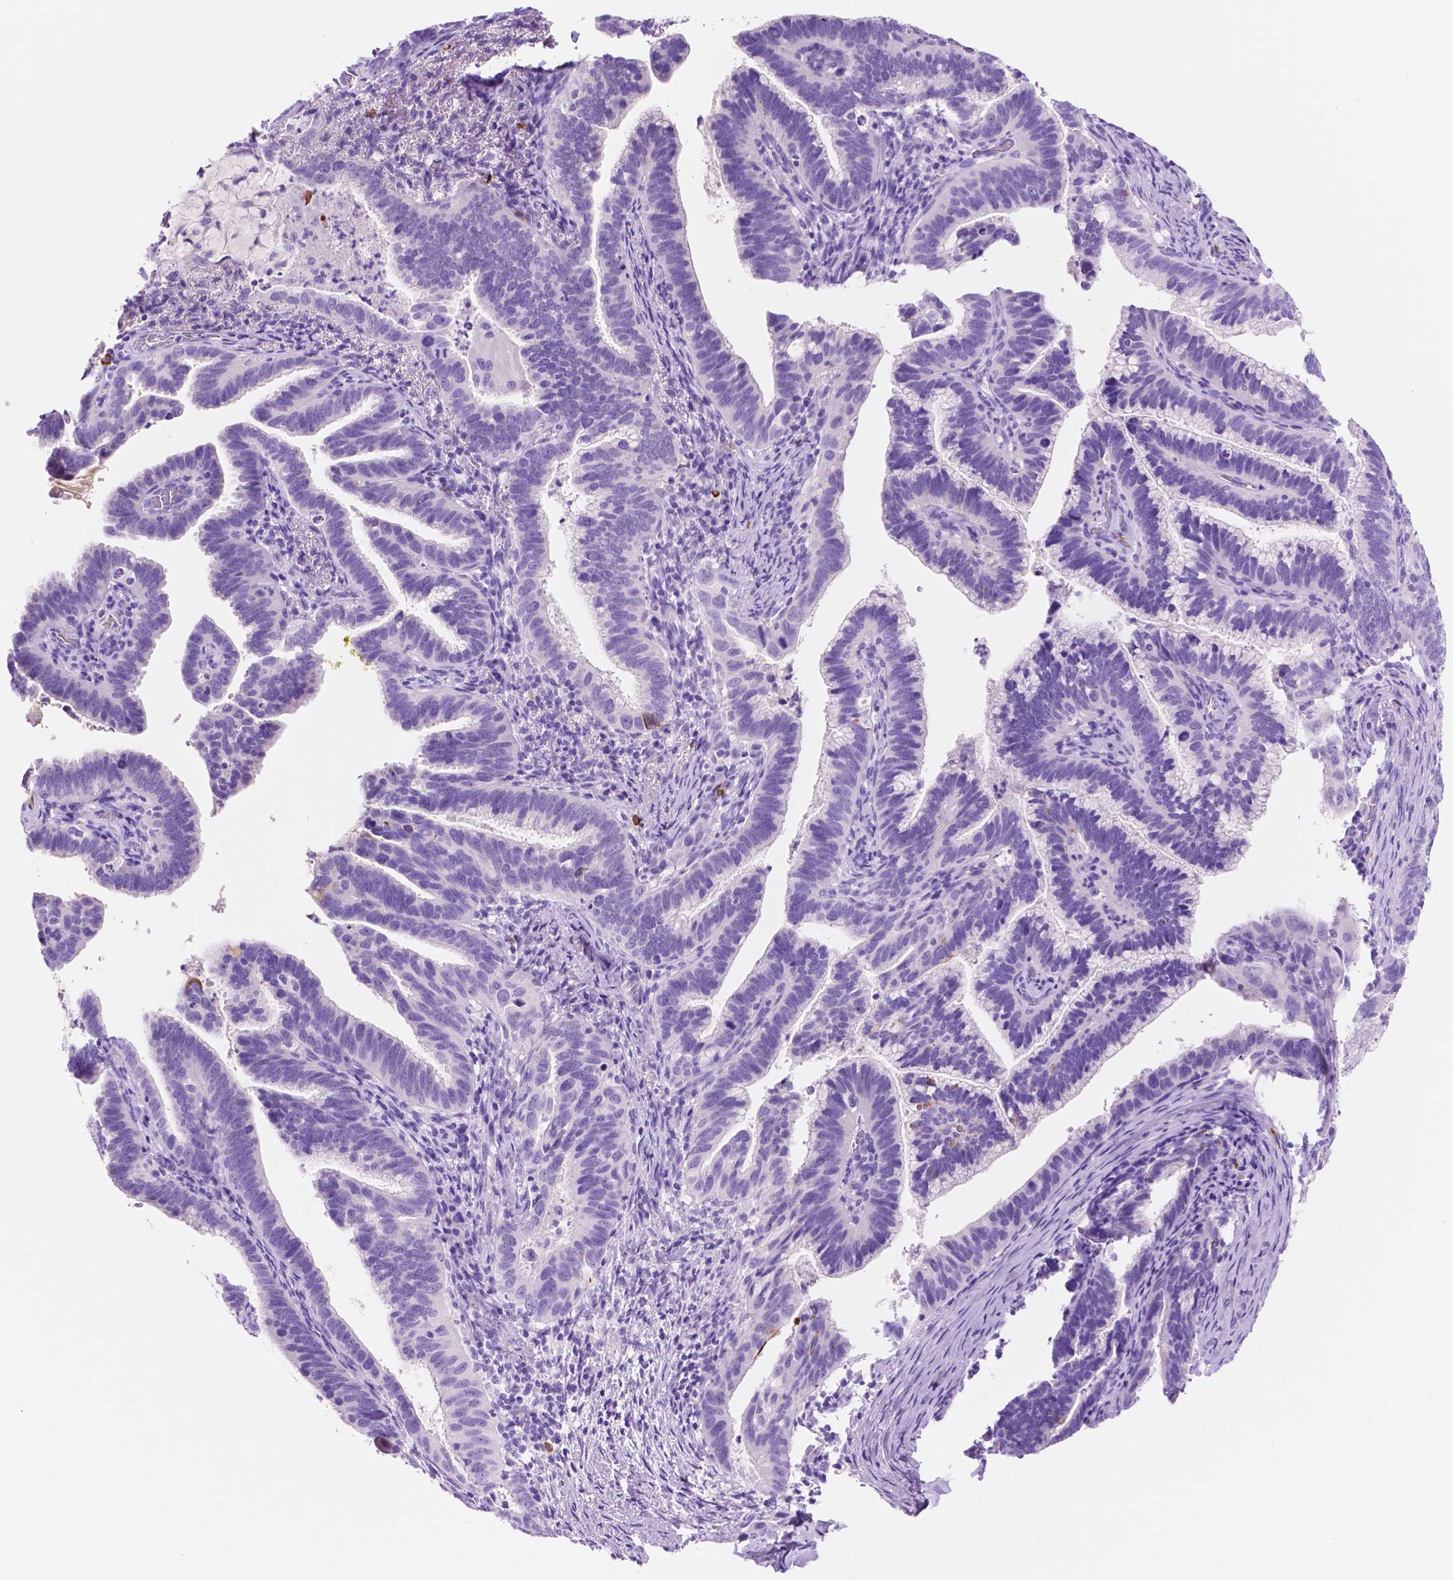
{"staining": {"intensity": "negative", "quantity": "none", "location": "none"}, "tissue": "cervical cancer", "cell_type": "Tumor cells", "image_type": "cancer", "snomed": [{"axis": "morphology", "description": "Adenocarcinoma, NOS"}, {"axis": "topography", "description": "Cervix"}], "caption": "The immunohistochemistry (IHC) image has no significant expression in tumor cells of cervical cancer (adenocarcinoma) tissue.", "gene": "FOXB2", "patient": {"sex": "female", "age": 61}}